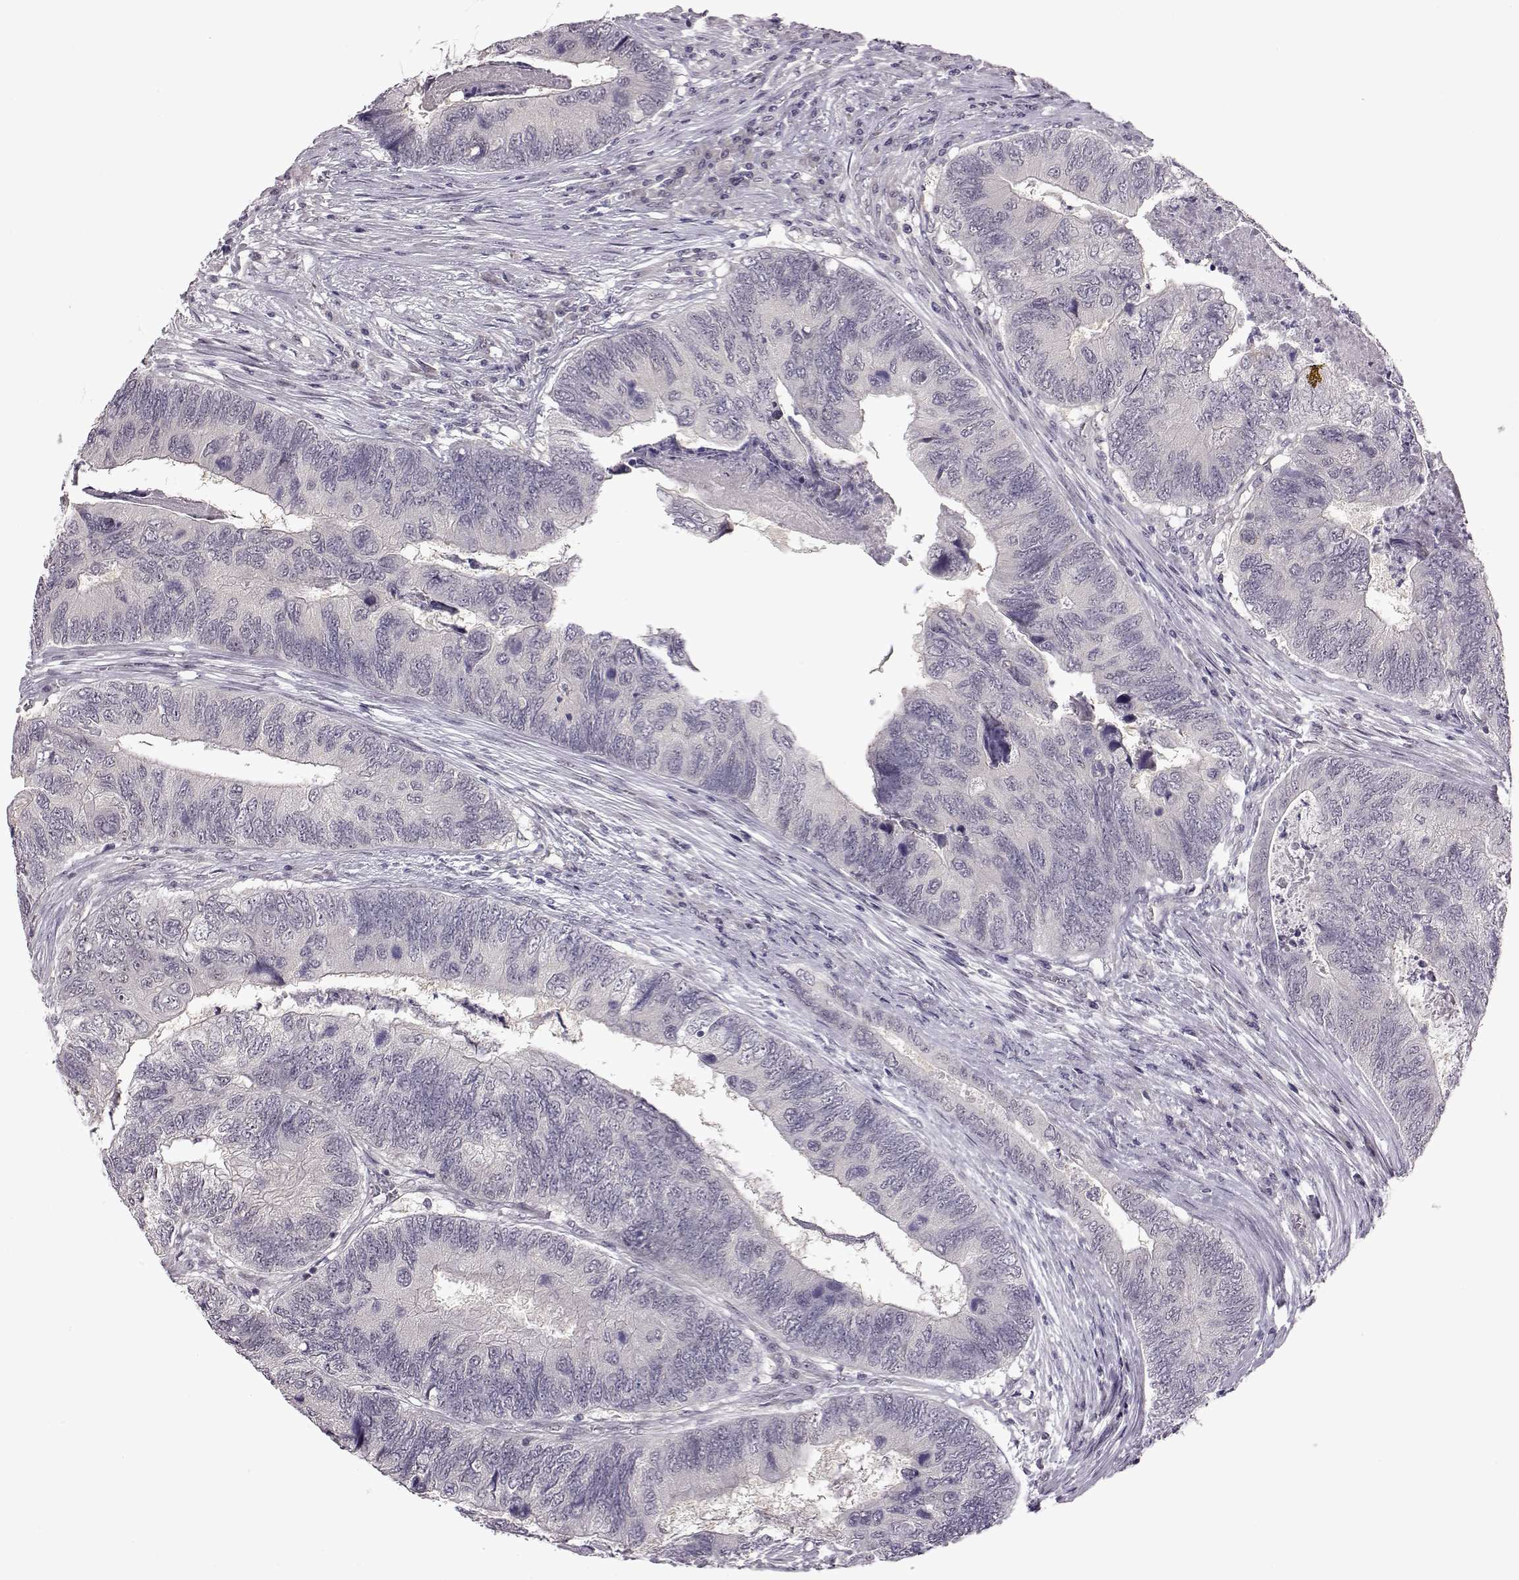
{"staining": {"intensity": "negative", "quantity": "none", "location": "none"}, "tissue": "colorectal cancer", "cell_type": "Tumor cells", "image_type": "cancer", "snomed": [{"axis": "morphology", "description": "Adenocarcinoma, NOS"}, {"axis": "topography", "description": "Colon"}], "caption": "A micrograph of human colorectal adenocarcinoma is negative for staining in tumor cells.", "gene": "C10orf62", "patient": {"sex": "female", "age": 67}}